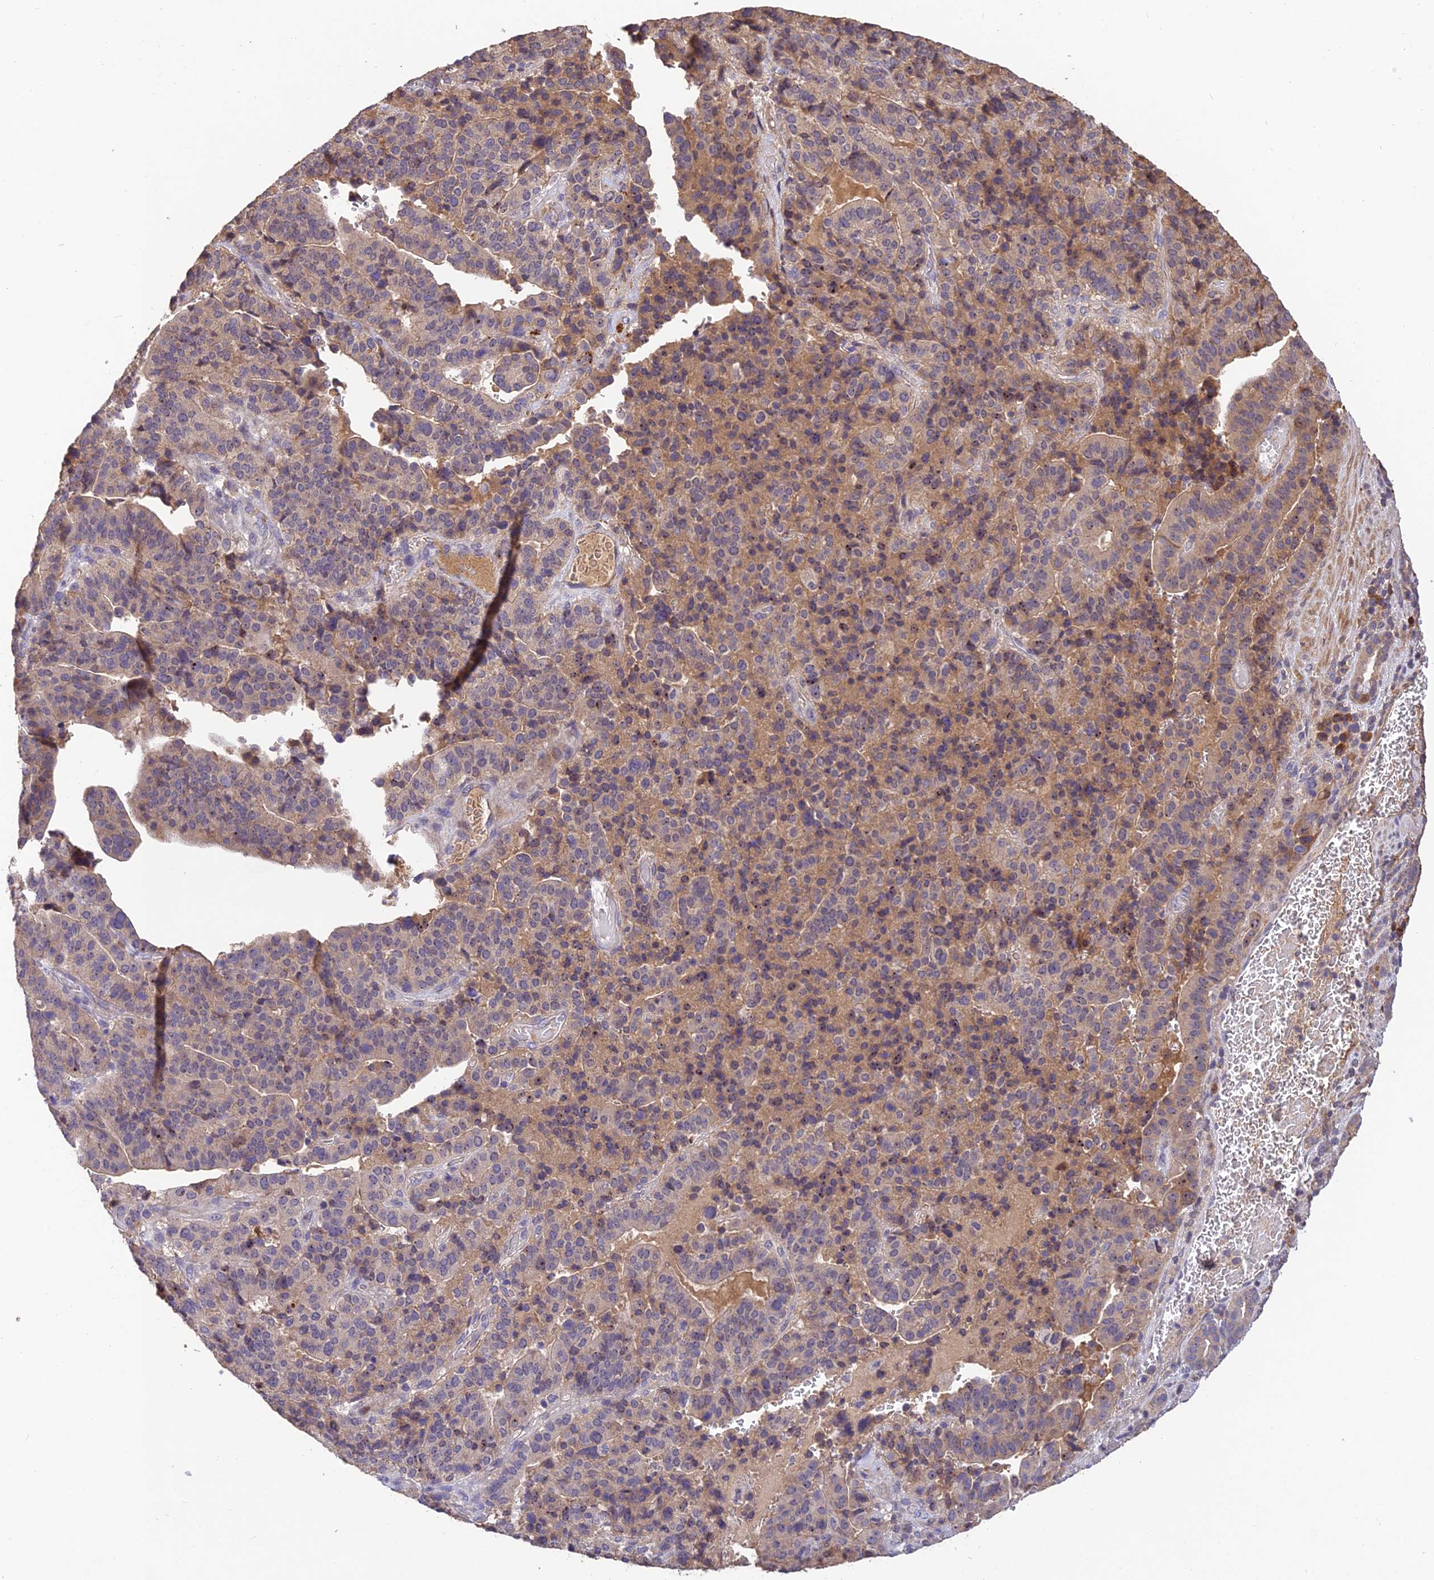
{"staining": {"intensity": "moderate", "quantity": "<25%", "location": "cytoplasmic/membranous,nuclear"}, "tissue": "stomach cancer", "cell_type": "Tumor cells", "image_type": "cancer", "snomed": [{"axis": "morphology", "description": "Adenocarcinoma, NOS"}, {"axis": "topography", "description": "Stomach"}], "caption": "Protein expression analysis of human stomach cancer (adenocarcinoma) reveals moderate cytoplasmic/membranous and nuclear expression in about <25% of tumor cells. Nuclei are stained in blue.", "gene": "DENND5B", "patient": {"sex": "male", "age": 48}}